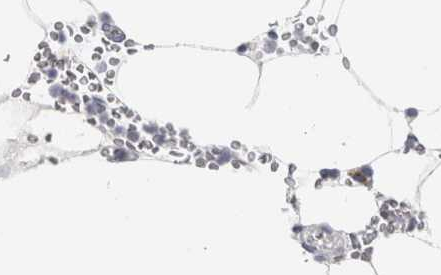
{"staining": {"intensity": "negative", "quantity": "none", "location": "none"}, "tissue": "bone marrow", "cell_type": "Hematopoietic cells", "image_type": "normal", "snomed": [{"axis": "morphology", "description": "Normal tissue, NOS"}, {"axis": "topography", "description": "Bone marrow"}], "caption": "Bone marrow was stained to show a protein in brown. There is no significant expression in hematopoietic cells. The staining is performed using DAB brown chromogen with nuclei counter-stained in using hematoxylin.", "gene": "RPH3AL", "patient": {"sex": "male", "age": 70}}